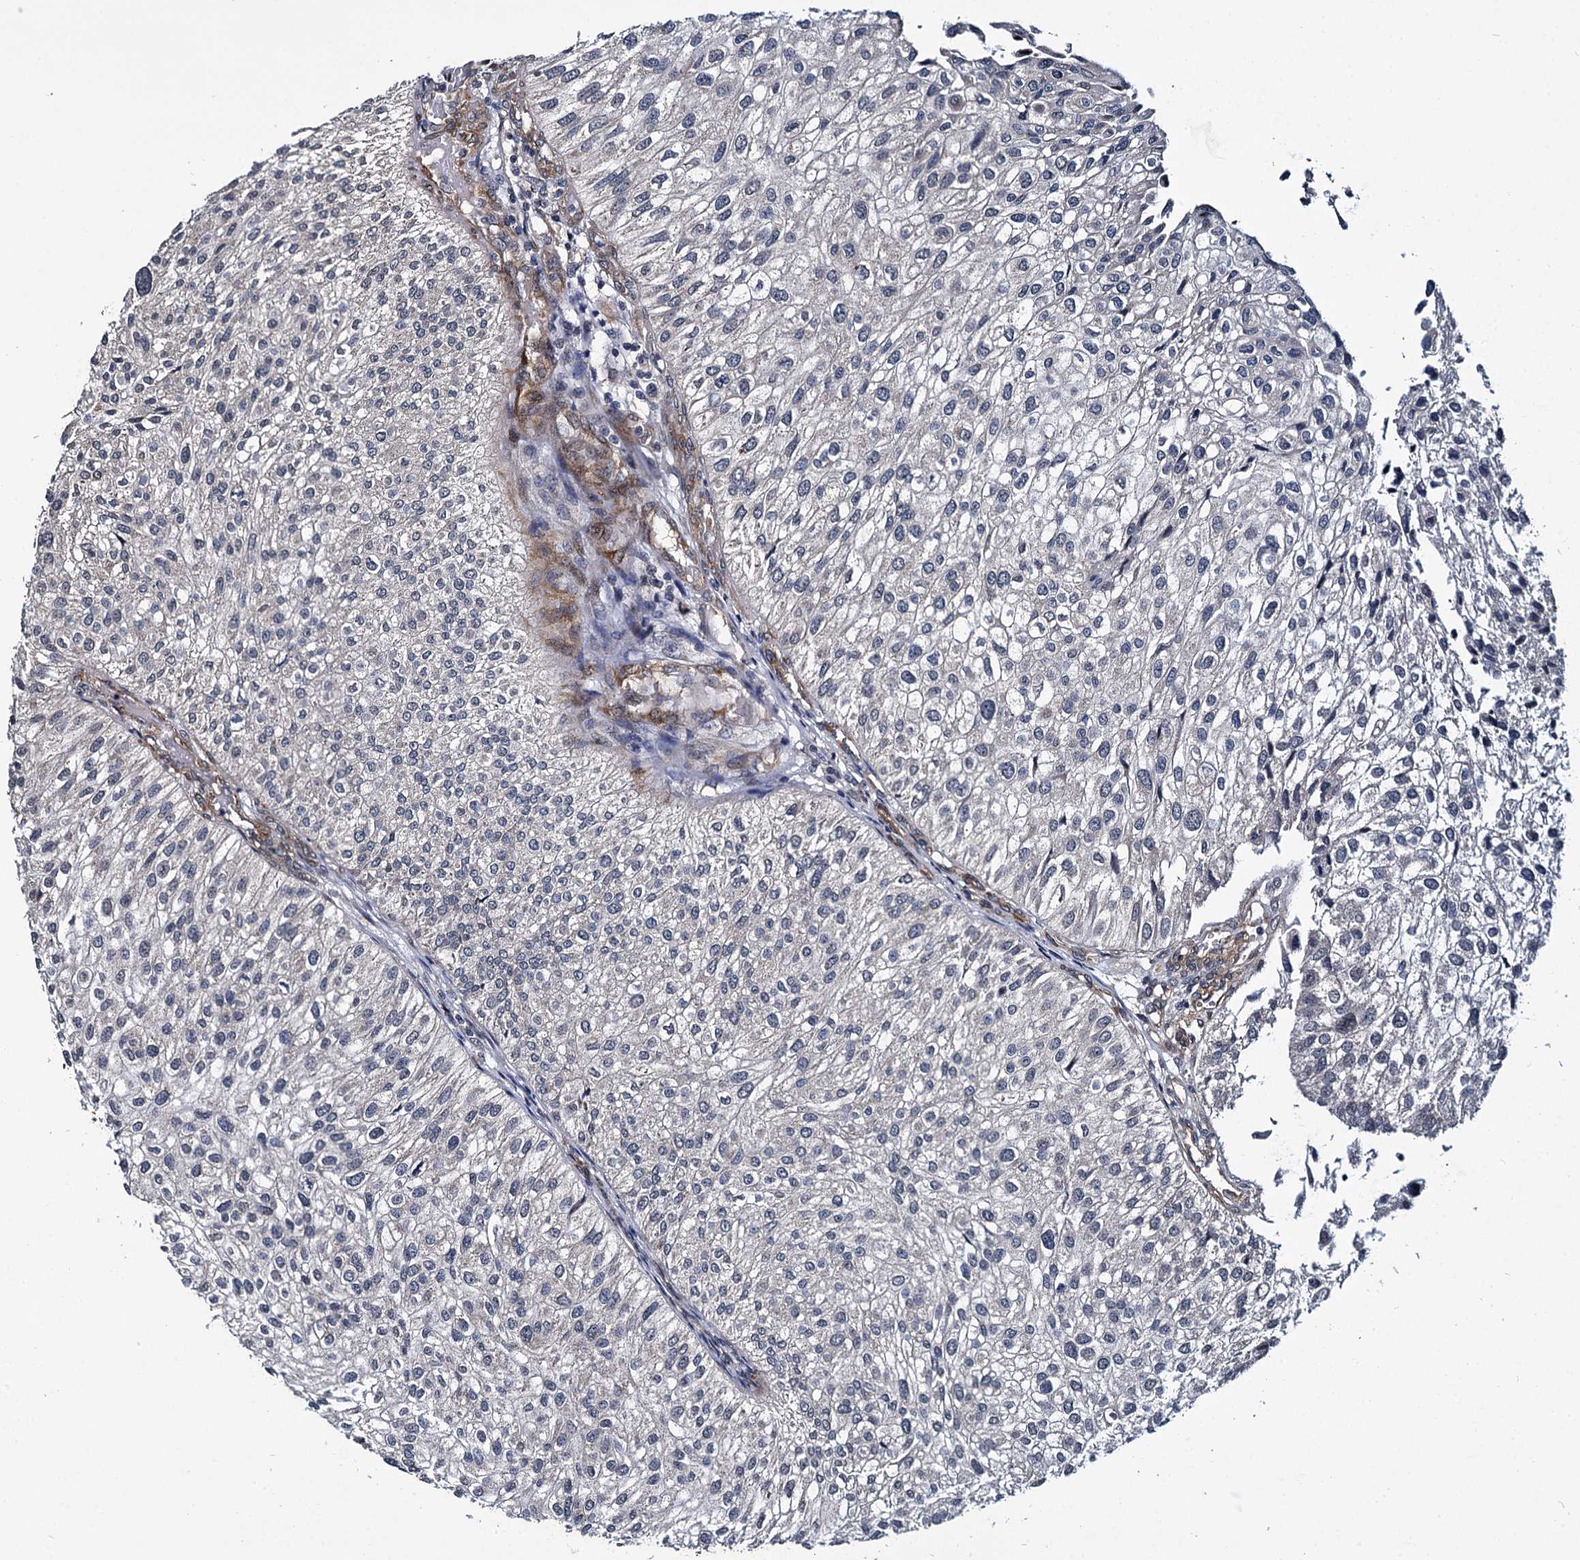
{"staining": {"intensity": "negative", "quantity": "none", "location": "none"}, "tissue": "urothelial cancer", "cell_type": "Tumor cells", "image_type": "cancer", "snomed": [{"axis": "morphology", "description": "Urothelial carcinoma, Low grade"}, {"axis": "topography", "description": "Urinary bladder"}], "caption": "Immunohistochemistry (IHC) of human urothelial cancer displays no staining in tumor cells.", "gene": "ARHGAP42", "patient": {"sex": "female", "age": 89}}